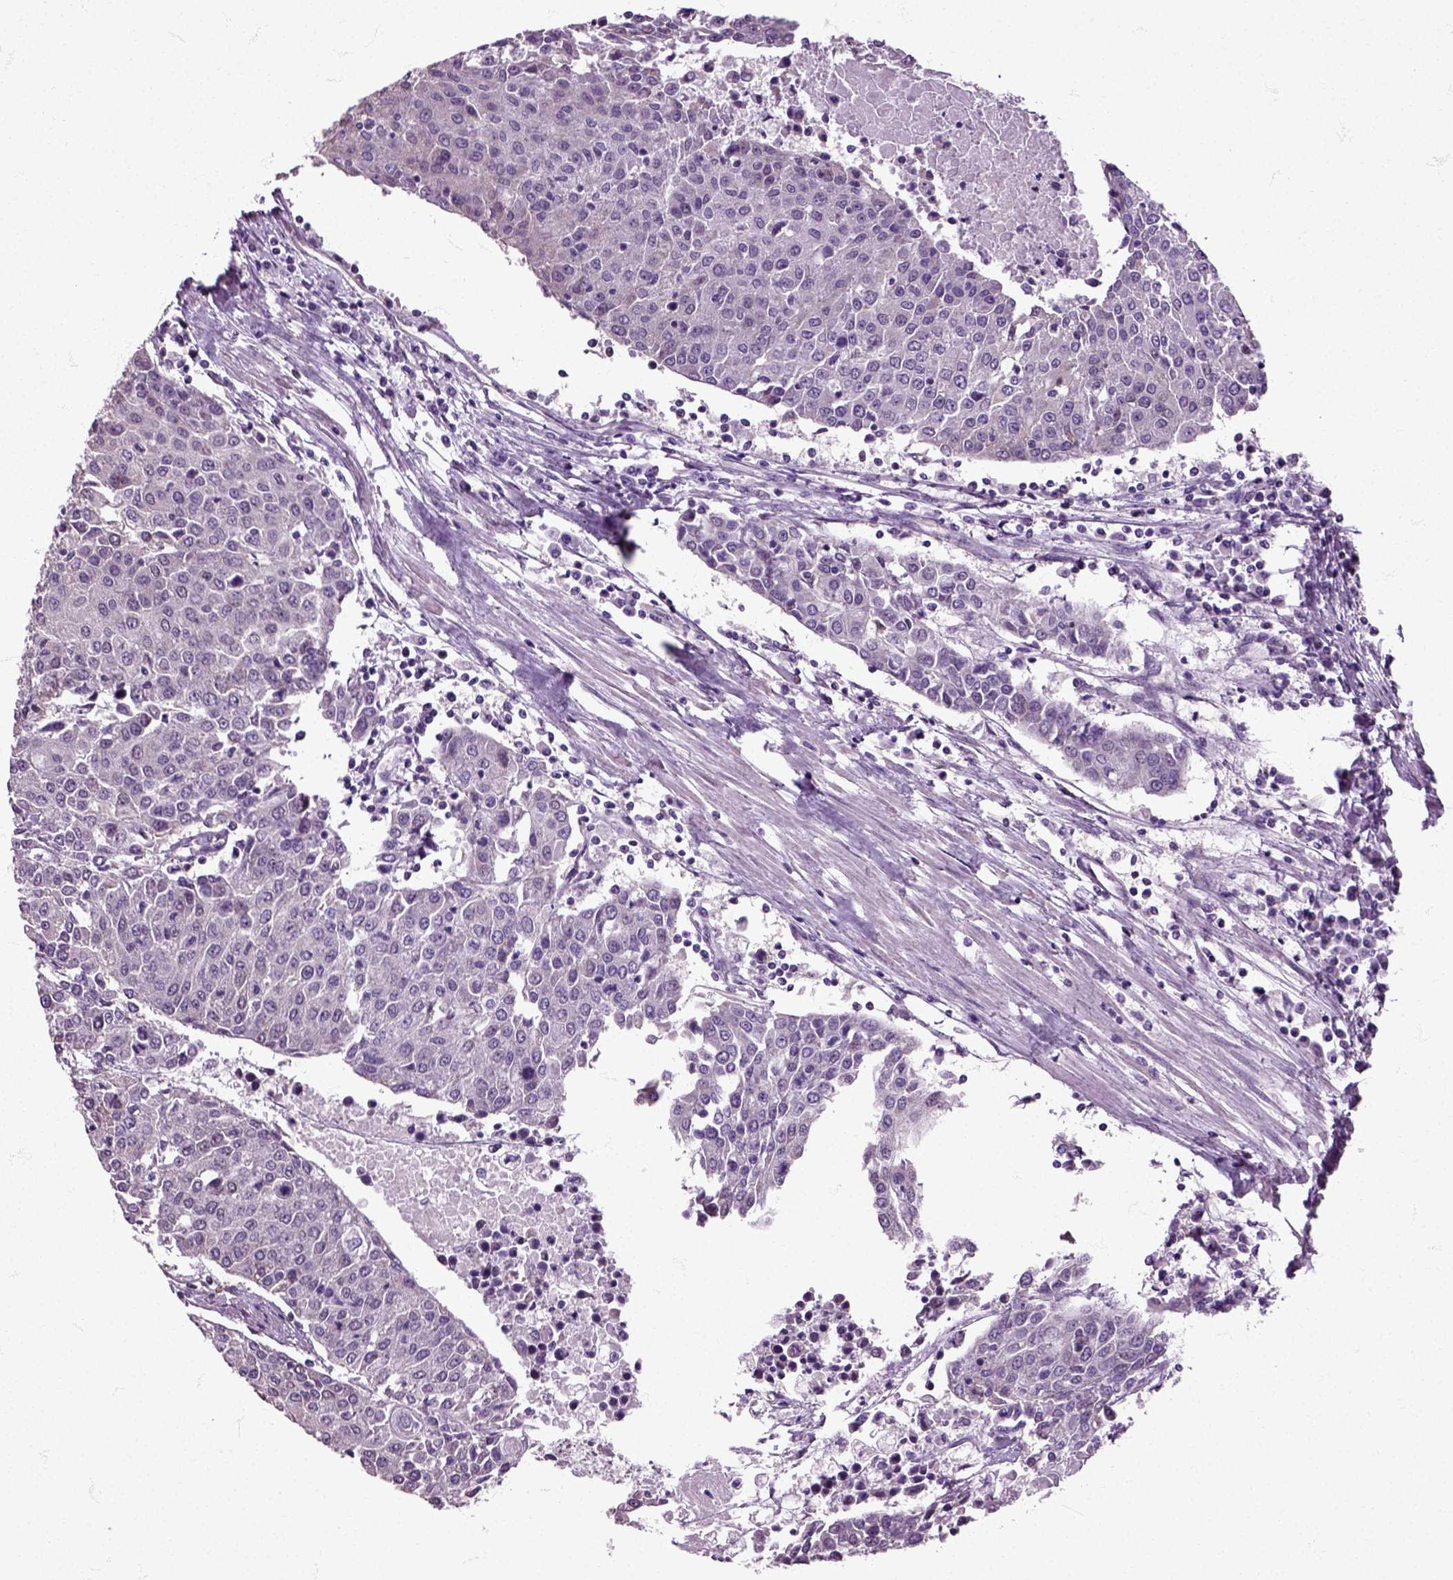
{"staining": {"intensity": "negative", "quantity": "none", "location": "none"}, "tissue": "urothelial cancer", "cell_type": "Tumor cells", "image_type": "cancer", "snomed": [{"axis": "morphology", "description": "Urothelial carcinoma, High grade"}, {"axis": "topography", "description": "Urinary bladder"}], "caption": "Urothelial cancer stained for a protein using immunohistochemistry displays no positivity tumor cells.", "gene": "HSPA2", "patient": {"sex": "female", "age": 85}}